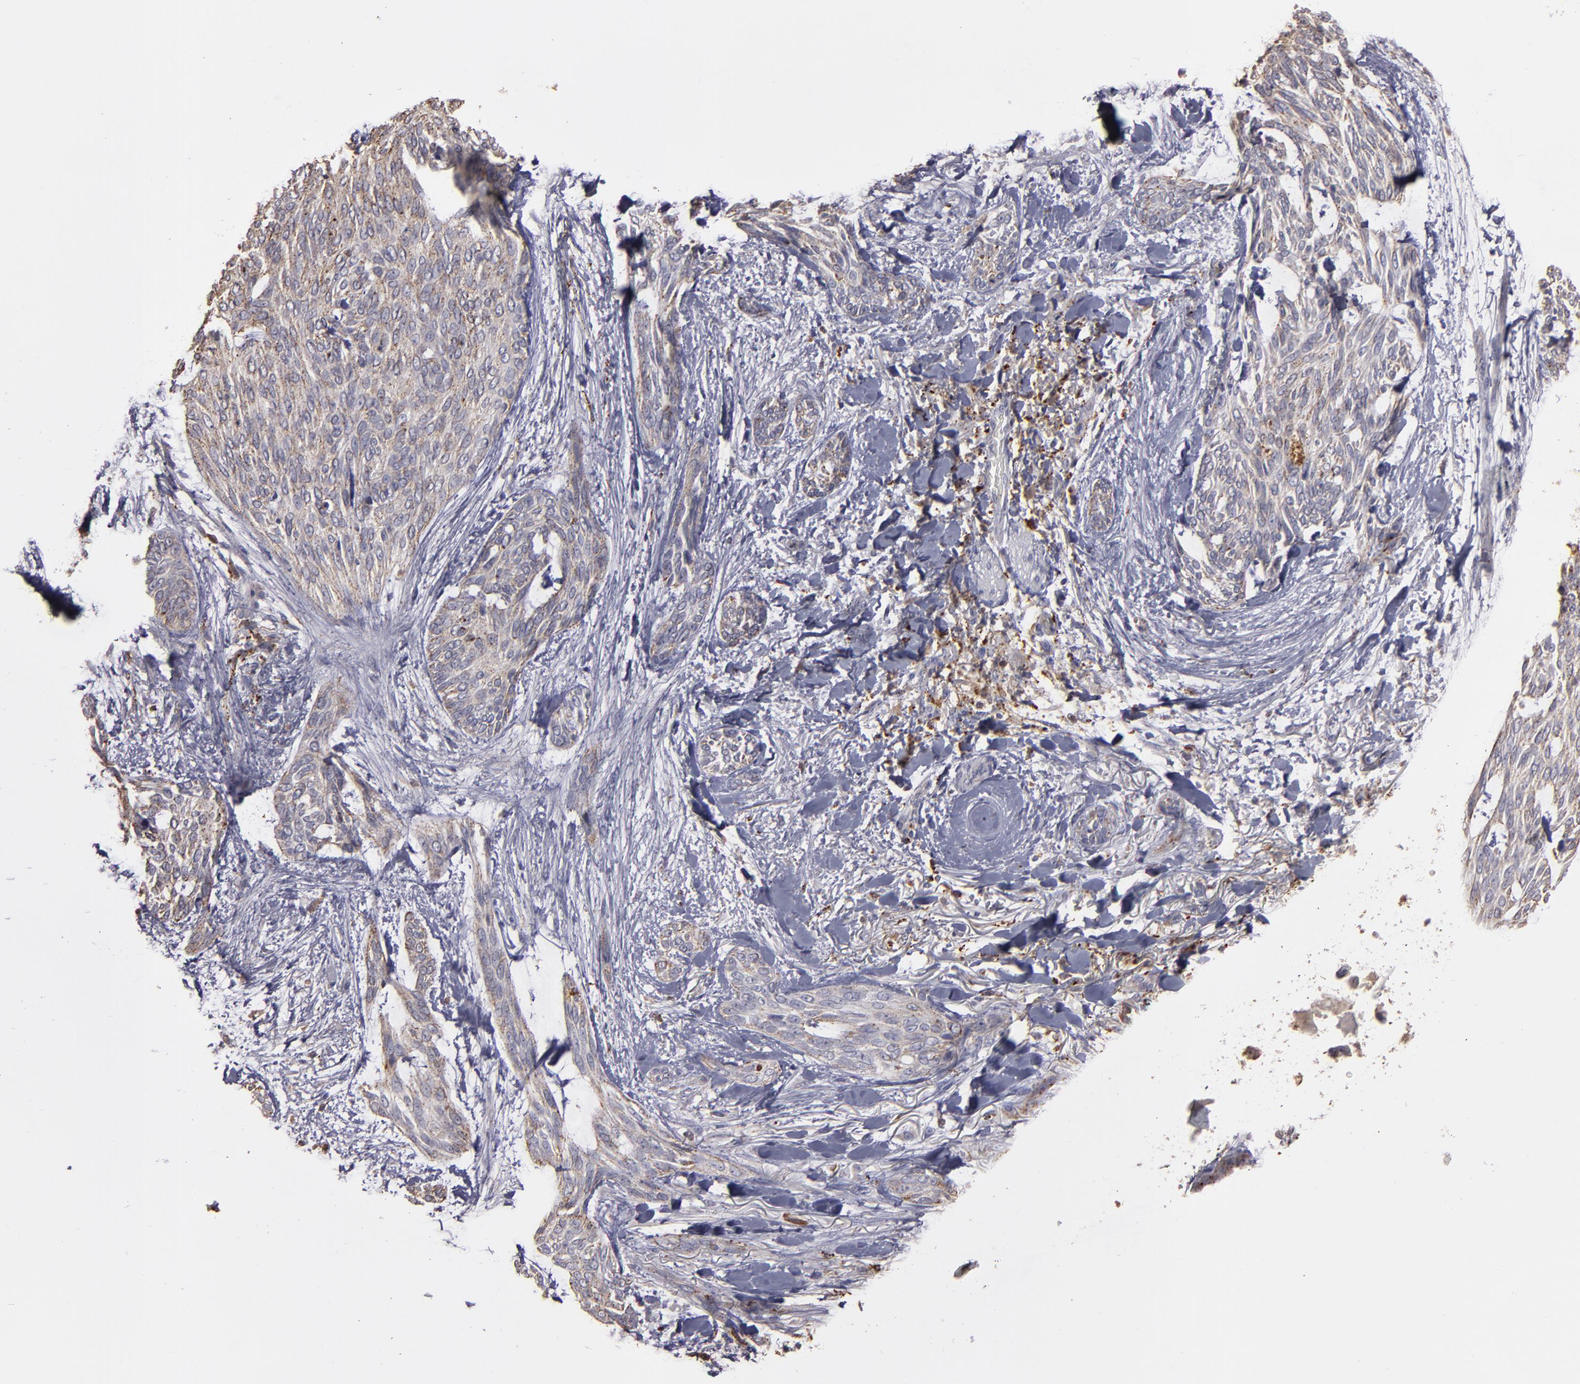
{"staining": {"intensity": "weak", "quantity": ">75%", "location": "cytoplasmic/membranous"}, "tissue": "skin cancer", "cell_type": "Tumor cells", "image_type": "cancer", "snomed": [{"axis": "morphology", "description": "Normal tissue, NOS"}, {"axis": "morphology", "description": "Basal cell carcinoma"}, {"axis": "topography", "description": "Skin"}], "caption": "Immunohistochemistry micrograph of human skin cancer stained for a protein (brown), which reveals low levels of weak cytoplasmic/membranous expression in about >75% of tumor cells.", "gene": "TRAF1", "patient": {"sex": "female", "age": 71}}